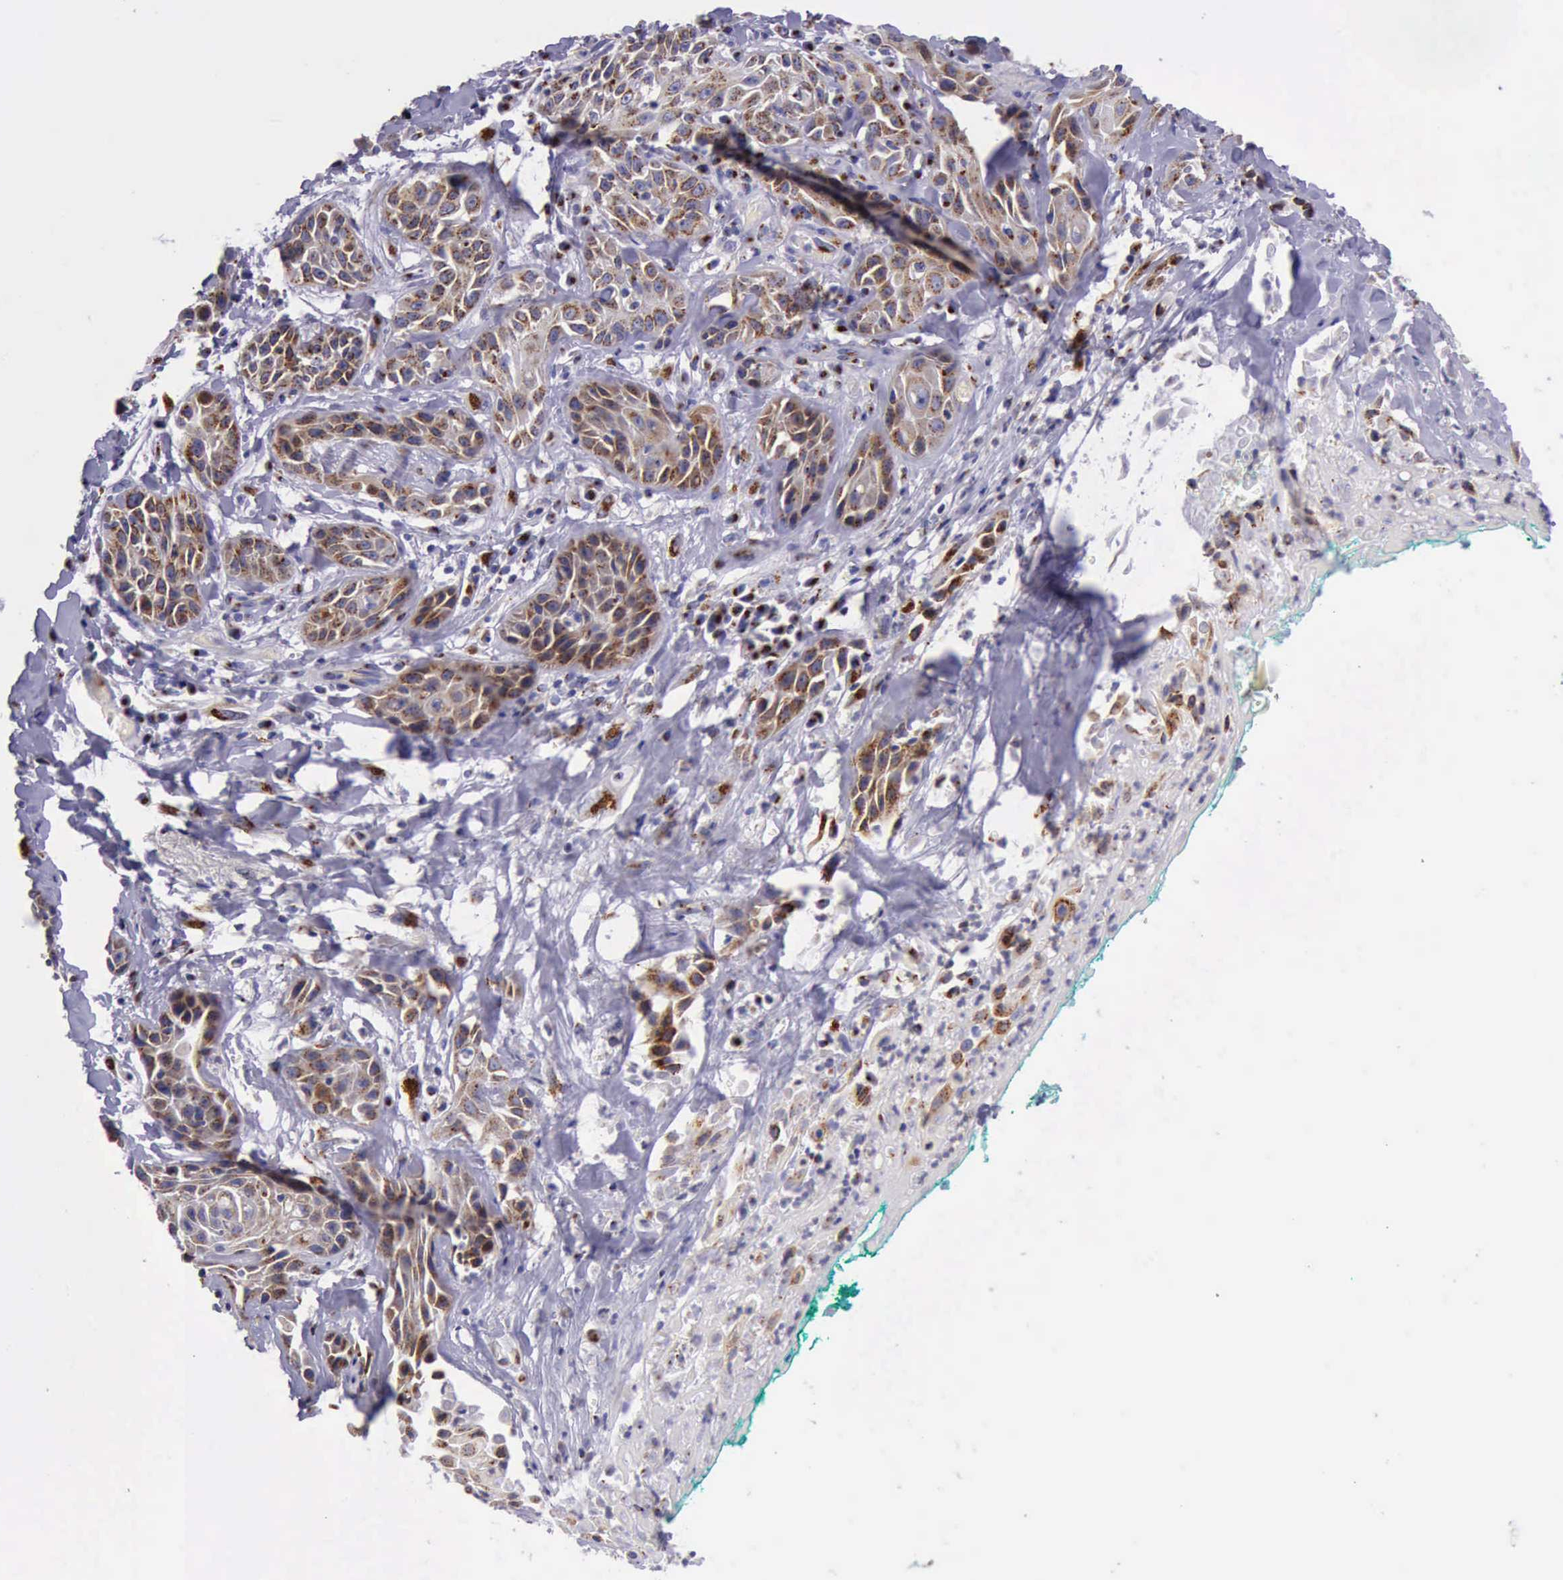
{"staining": {"intensity": "strong", "quantity": ">75%", "location": "cytoplasmic/membranous"}, "tissue": "skin cancer", "cell_type": "Tumor cells", "image_type": "cancer", "snomed": [{"axis": "morphology", "description": "Squamous cell carcinoma, NOS"}, {"axis": "topography", "description": "Skin"}, {"axis": "topography", "description": "Anal"}], "caption": "Immunohistochemistry (IHC) histopathology image of human squamous cell carcinoma (skin) stained for a protein (brown), which demonstrates high levels of strong cytoplasmic/membranous positivity in about >75% of tumor cells.", "gene": "GOLGA5", "patient": {"sex": "male", "age": 64}}